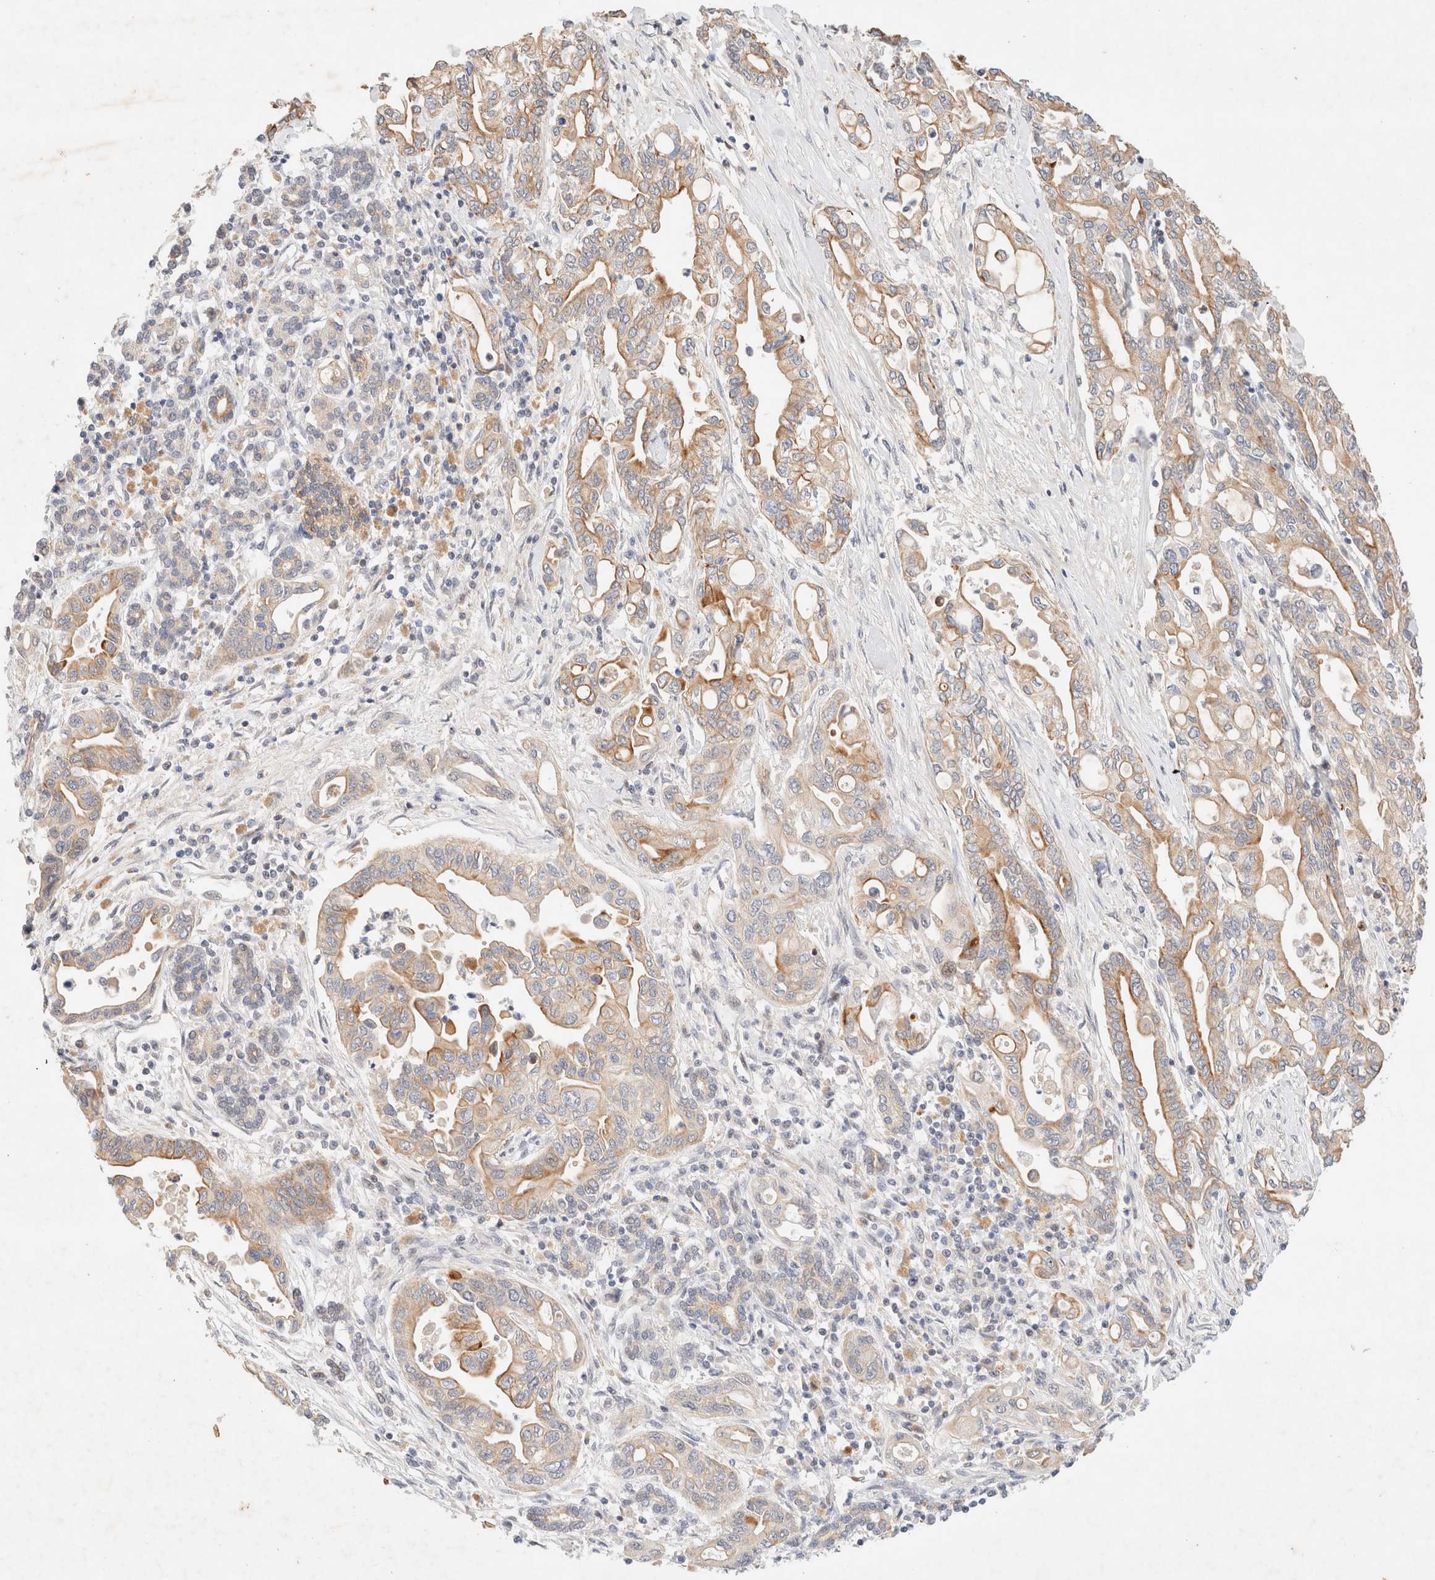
{"staining": {"intensity": "moderate", "quantity": ">75%", "location": "cytoplasmic/membranous"}, "tissue": "pancreatic cancer", "cell_type": "Tumor cells", "image_type": "cancer", "snomed": [{"axis": "morphology", "description": "Adenocarcinoma, NOS"}, {"axis": "topography", "description": "Pancreas"}], "caption": "Pancreatic cancer stained with DAB immunohistochemistry (IHC) displays medium levels of moderate cytoplasmic/membranous staining in approximately >75% of tumor cells. (Stains: DAB (3,3'-diaminobenzidine) in brown, nuclei in blue, Microscopy: brightfield microscopy at high magnification).", "gene": "SGSM2", "patient": {"sex": "female", "age": 57}}